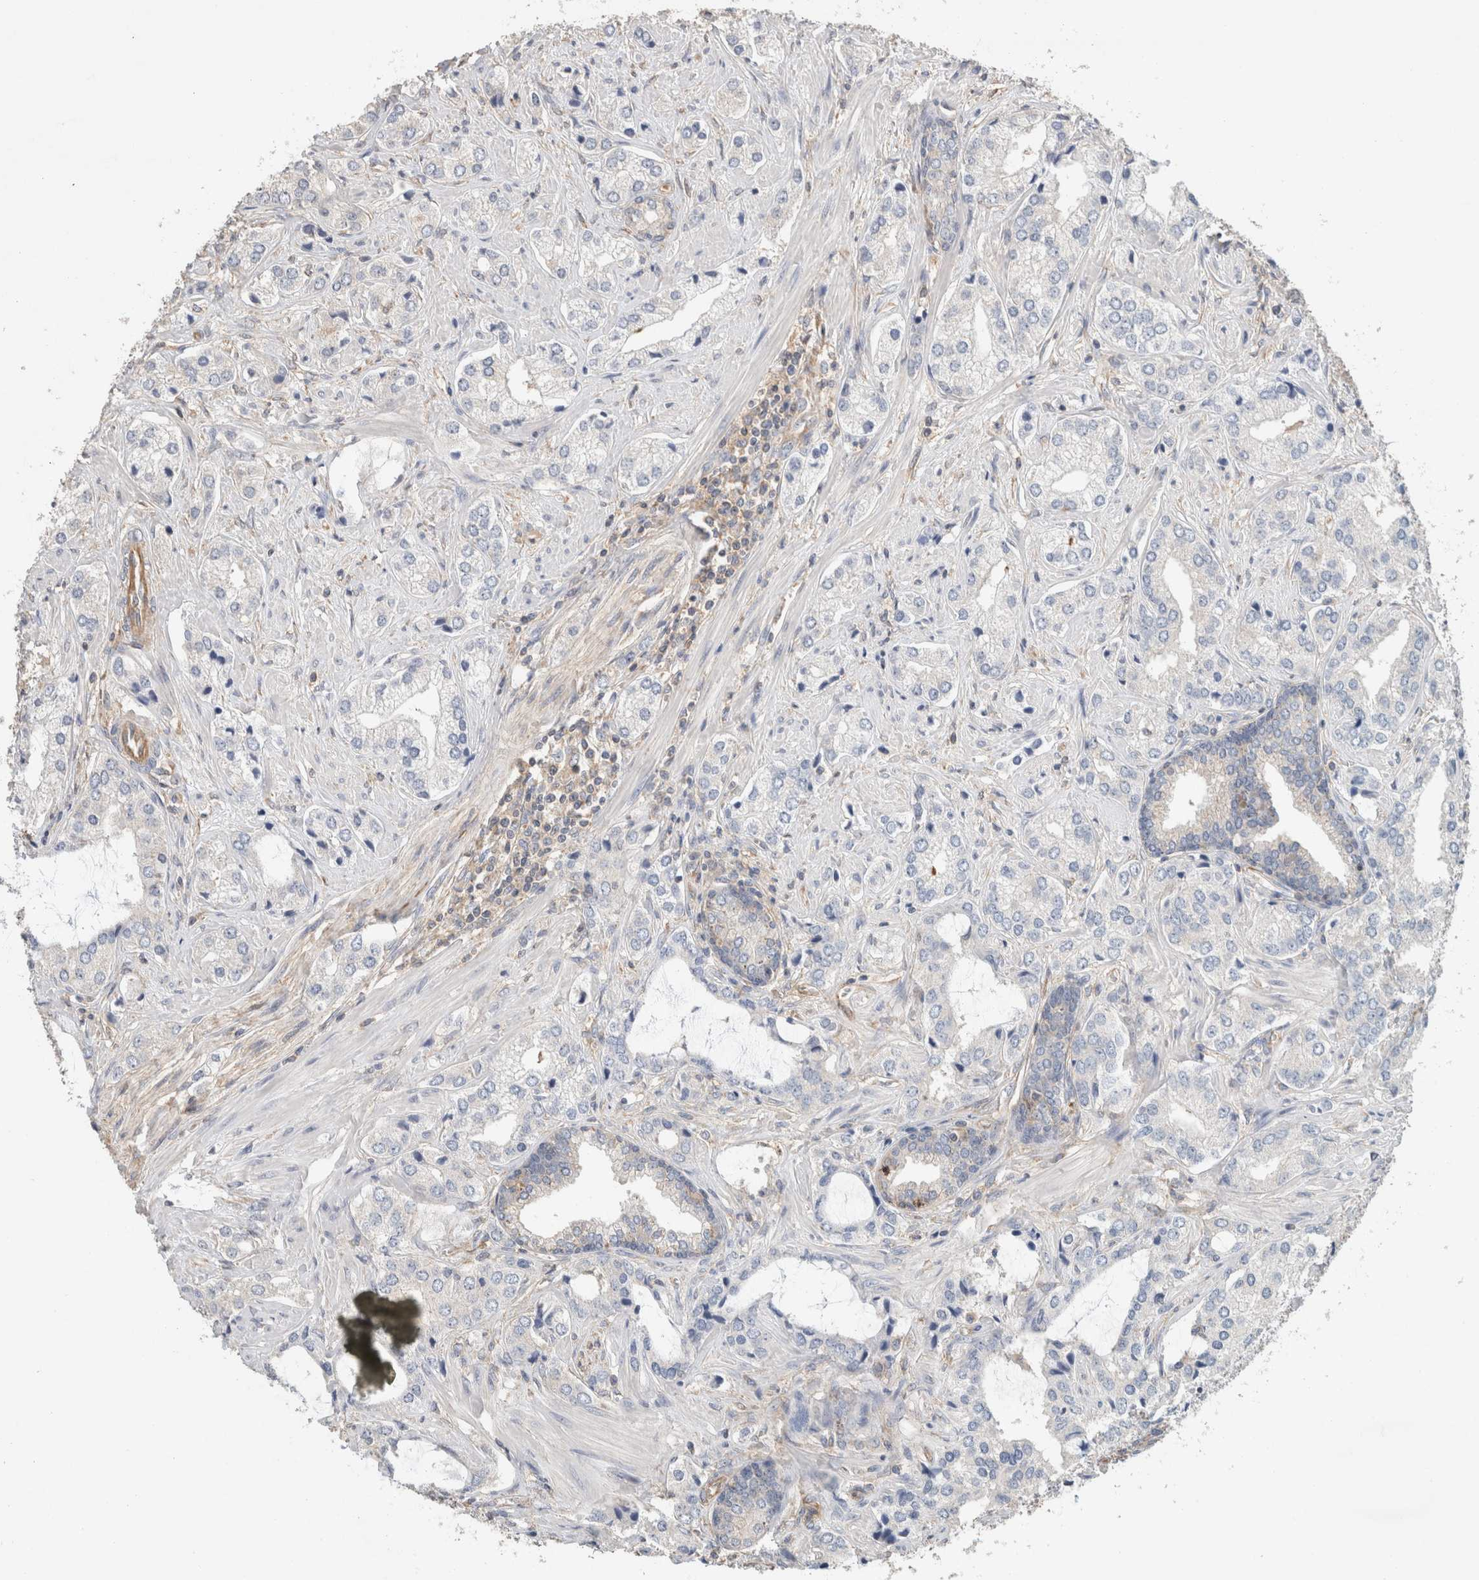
{"staining": {"intensity": "negative", "quantity": "none", "location": "none"}, "tissue": "prostate cancer", "cell_type": "Tumor cells", "image_type": "cancer", "snomed": [{"axis": "morphology", "description": "Adenocarcinoma, High grade"}, {"axis": "topography", "description": "Prostate"}], "caption": "Immunohistochemical staining of adenocarcinoma (high-grade) (prostate) exhibits no significant expression in tumor cells.", "gene": "CFAP418", "patient": {"sex": "male", "age": 66}}